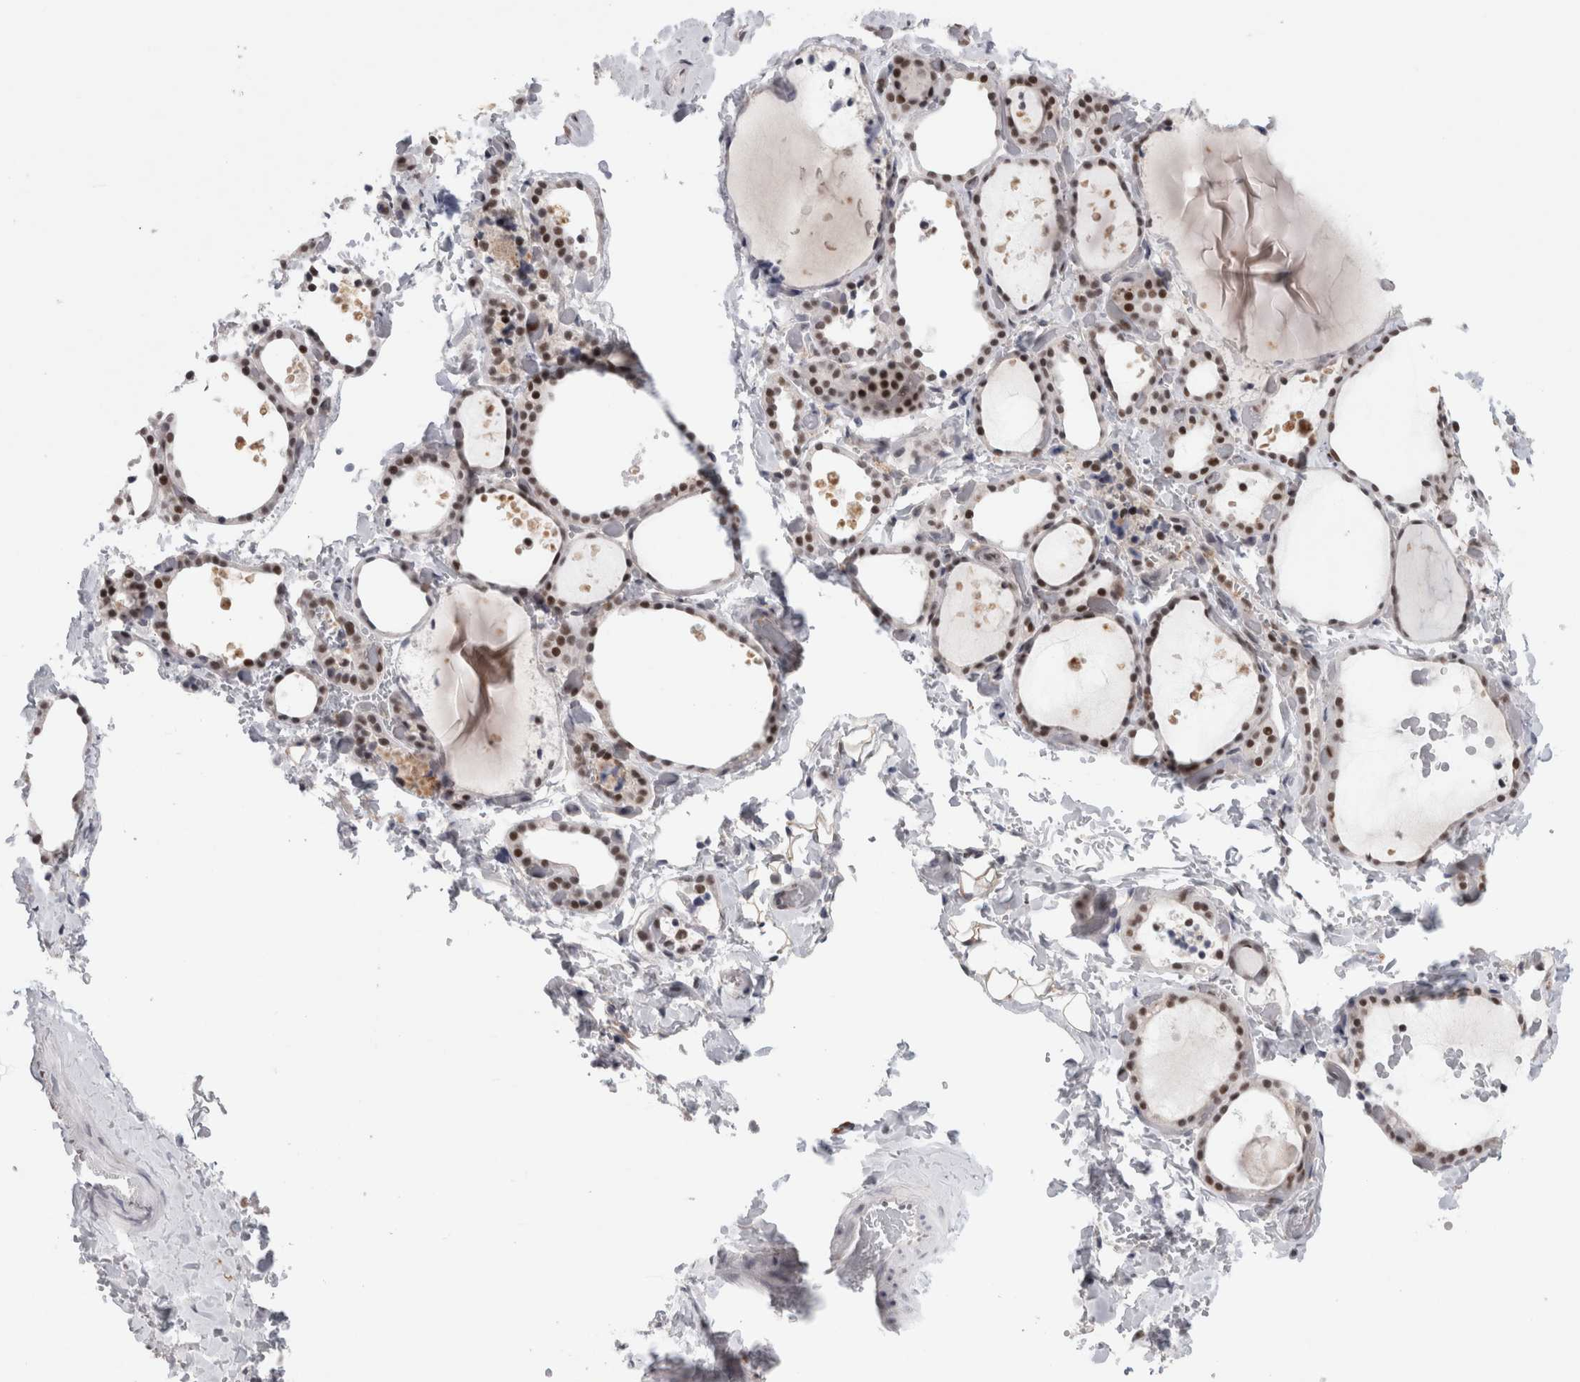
{"staining": {"intensity": "moderate", "quantity": "25%-75%", "location": "nuclear"}, "tissue": "thyroid gland", "cell_type": "Glandular cells", "image_type": "normal", "snomed": [{"axis": "morphology", "description": "Normal tissue, NOS"}, {"axis": "topography", "description": "Thyroid gland"}], "caption": "This photomicrograph displays IHC staining of normal thyroid gland, with medium moderate nuclear staining in about 25%-75% of glandular cells.", "gene": "SRARP", "patient": {"sex": "female", "age": 44}}